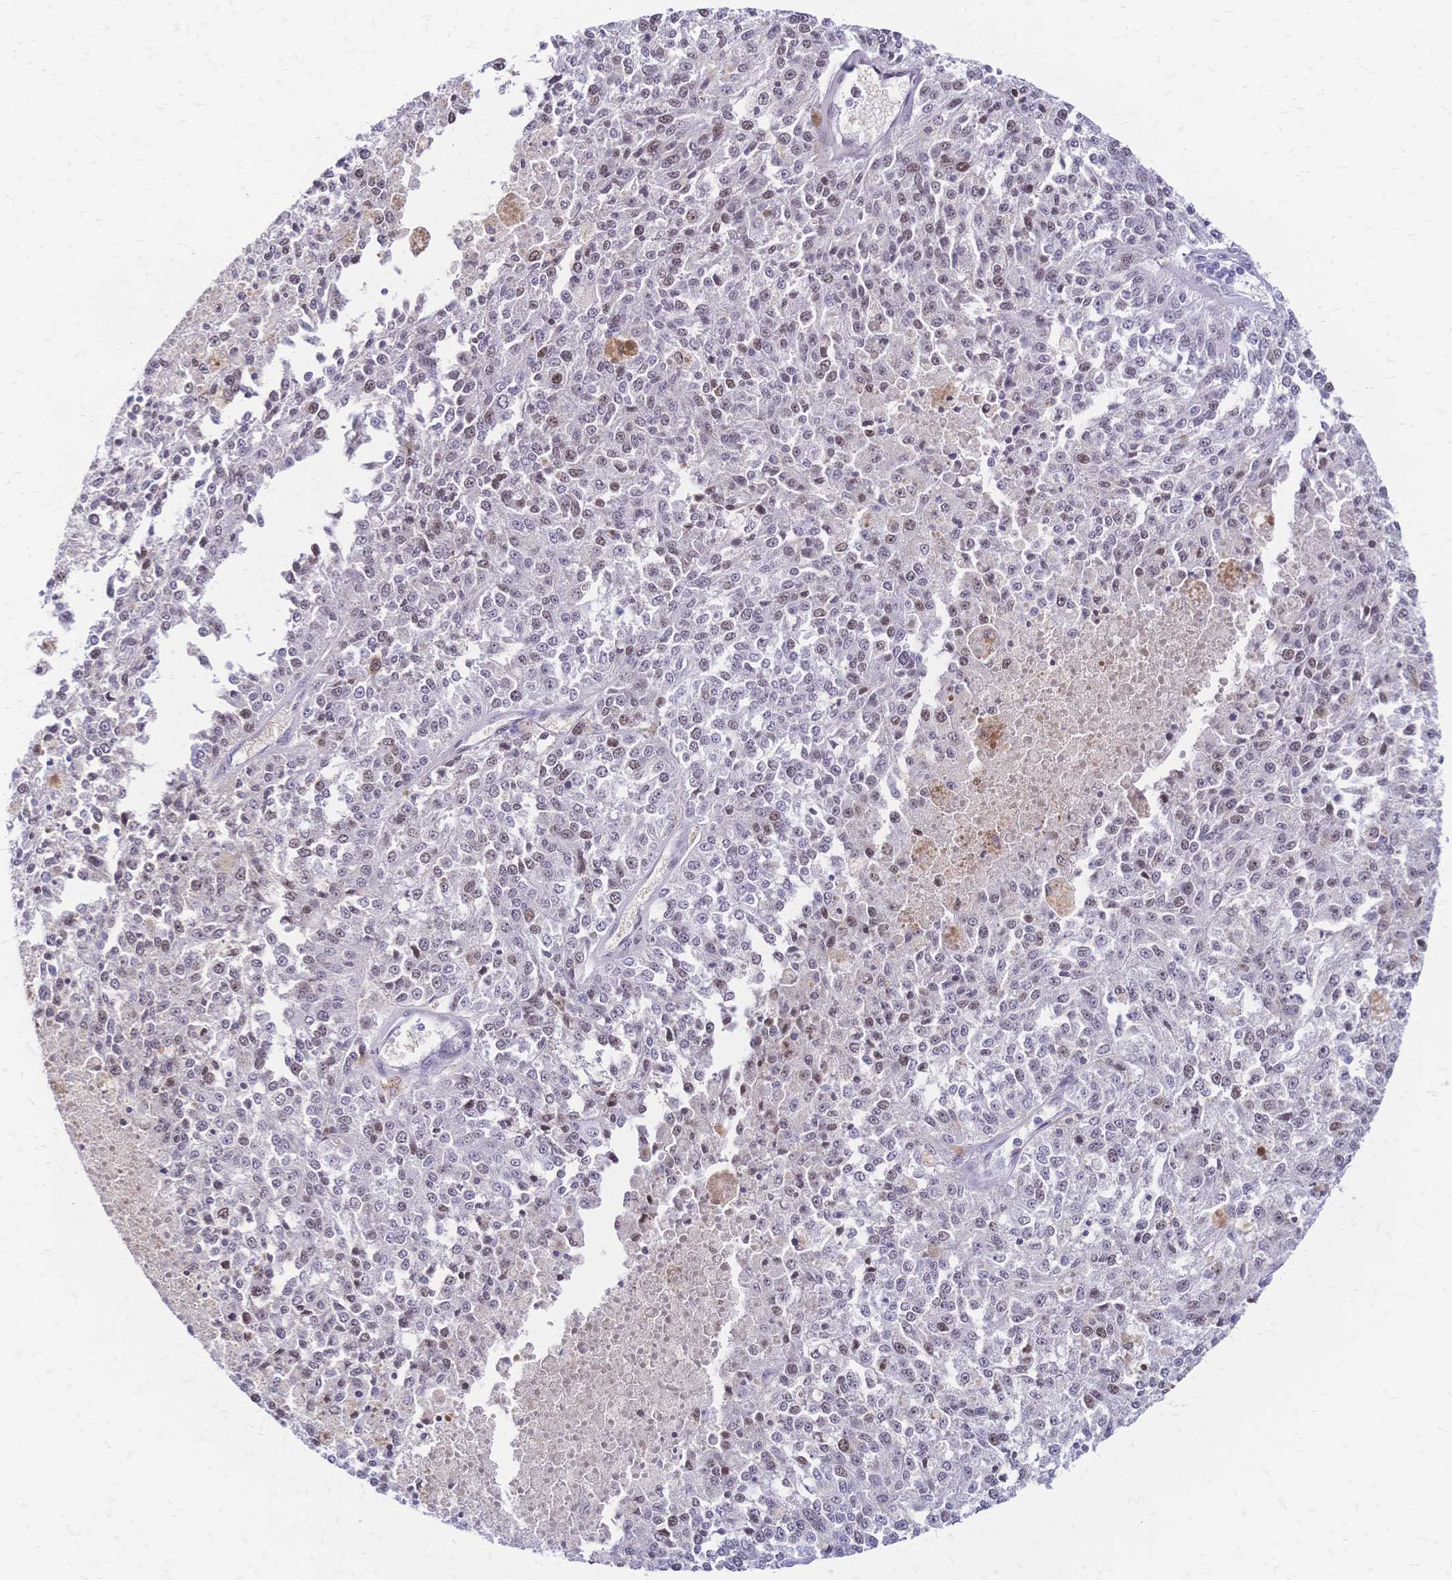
{"staining": {"intensity": "moderate", "quantity": "<25%", "location": "nuclear"}, "tissue": "melanoma", "cell_type": "Tumor cells", "image_type": "cancer", "snomed": [{"axis": "morphology", "description": "Malignant melanoma, Metastatic site"}, {"axis": "topography", "description": "Lymph node"}], "caption": "Brown immunohistochemical staining in malignant melanoma (metastatic site) displays moderate nuclear positivity in approximately <25% of tumor cells.", "gene": "NFIC", "patient": {"sex": "female", "age": 64}}